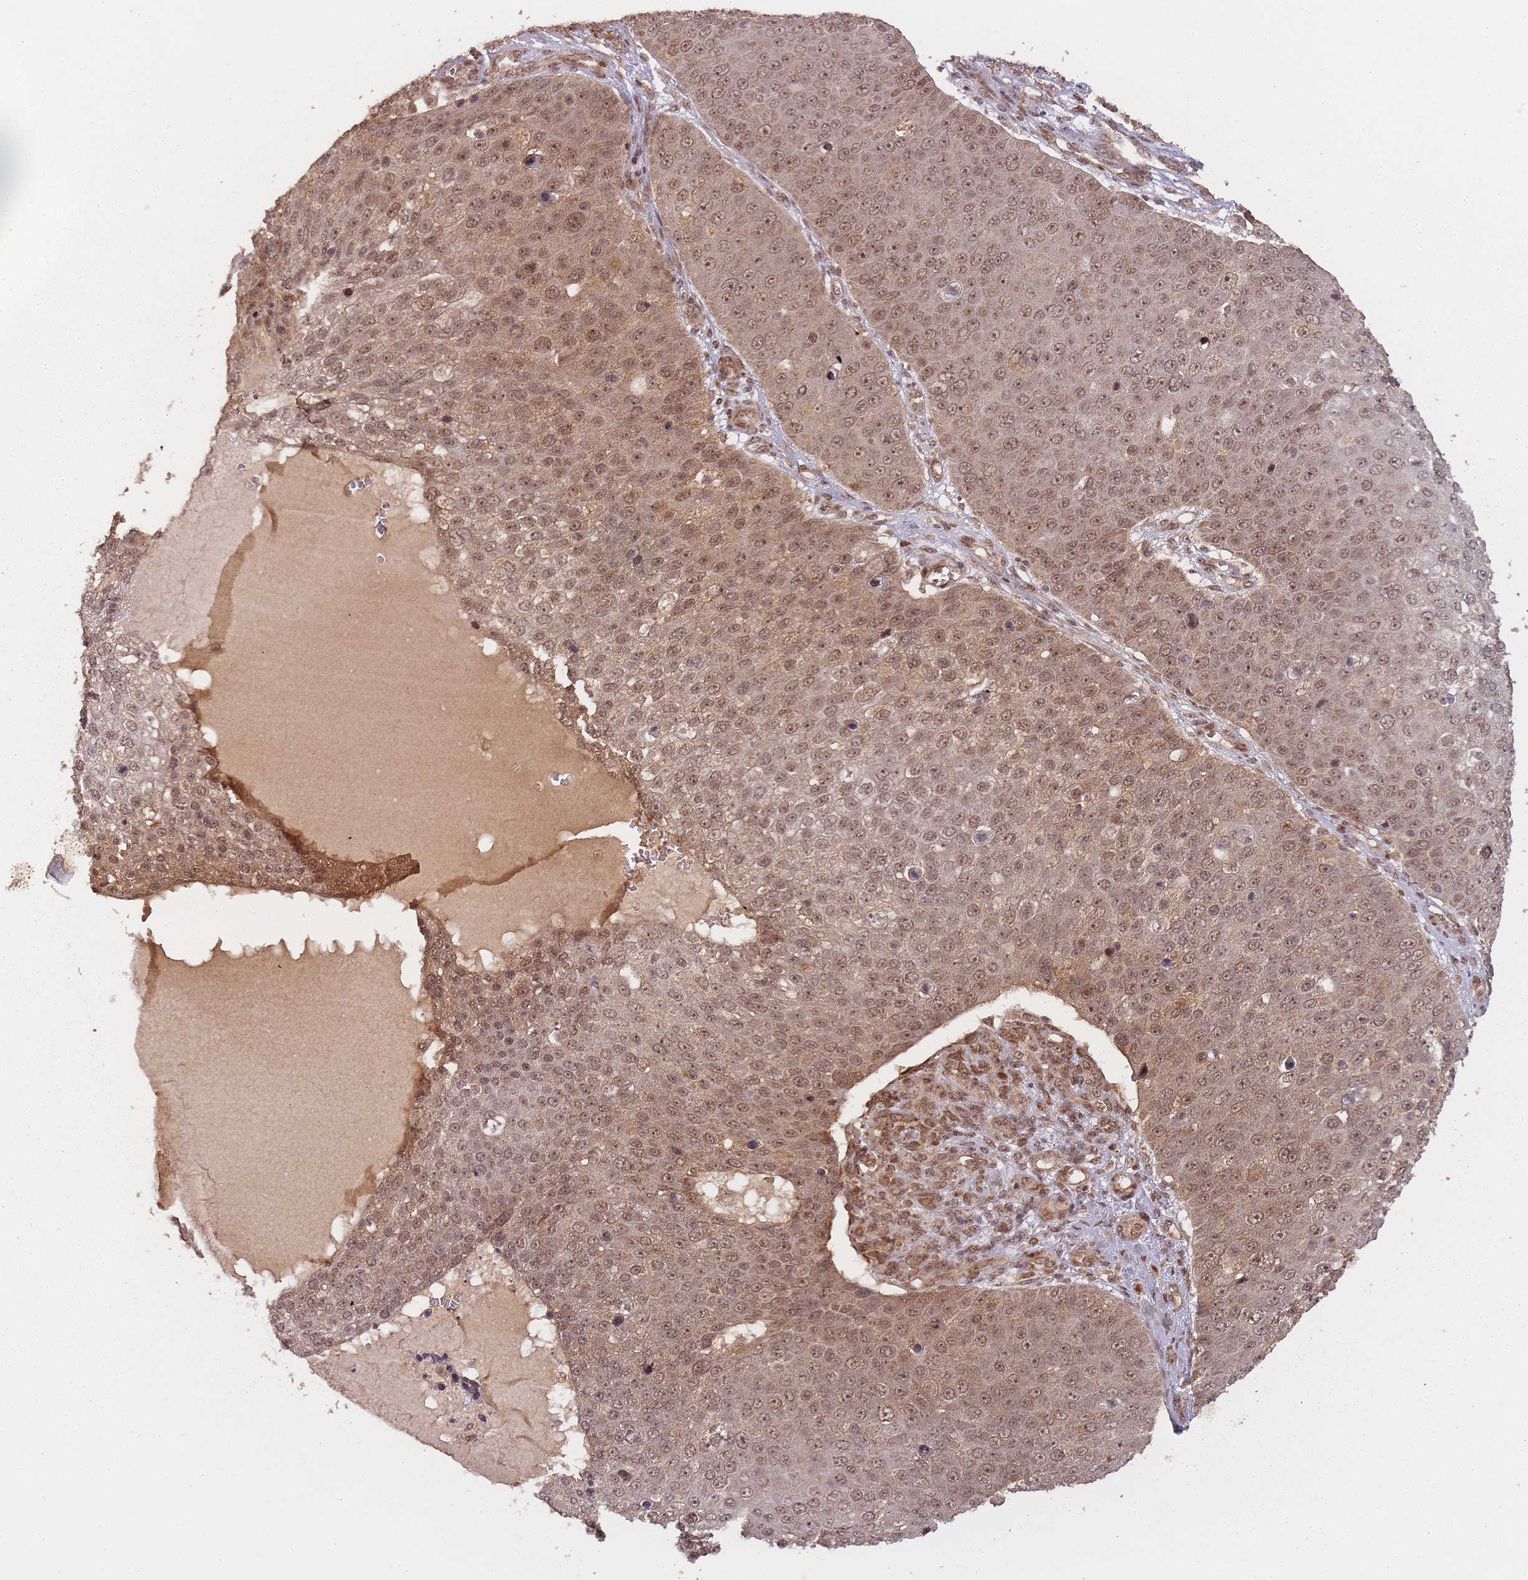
{"staining": {"intensity": "moderate", "quantity": ">75%", "location": "cytoplasmic/membranous,nuclear"}, "tissue": "skin cancer", "cell_type": "Tumor cells", "image_type": "cancer", "snomed": [{"axis": "morphology", "description": "Squamous cell carcinoma, NOS"}, {"axis": "topography", "description": "Skin"}], "caption": "High-power microscopy captured an IHC micrograph of squamous cell carcinoma (skin), revealing moderate cytoplasmic/membranous and nuclear staining in about >75% of tumor cells. (DAB (3,3'-diaminobenzidine) IHC with brightfield microscopy, high magnification).", "gene": "ZNF497", "patient": {"sex": "male", "age": 71}}